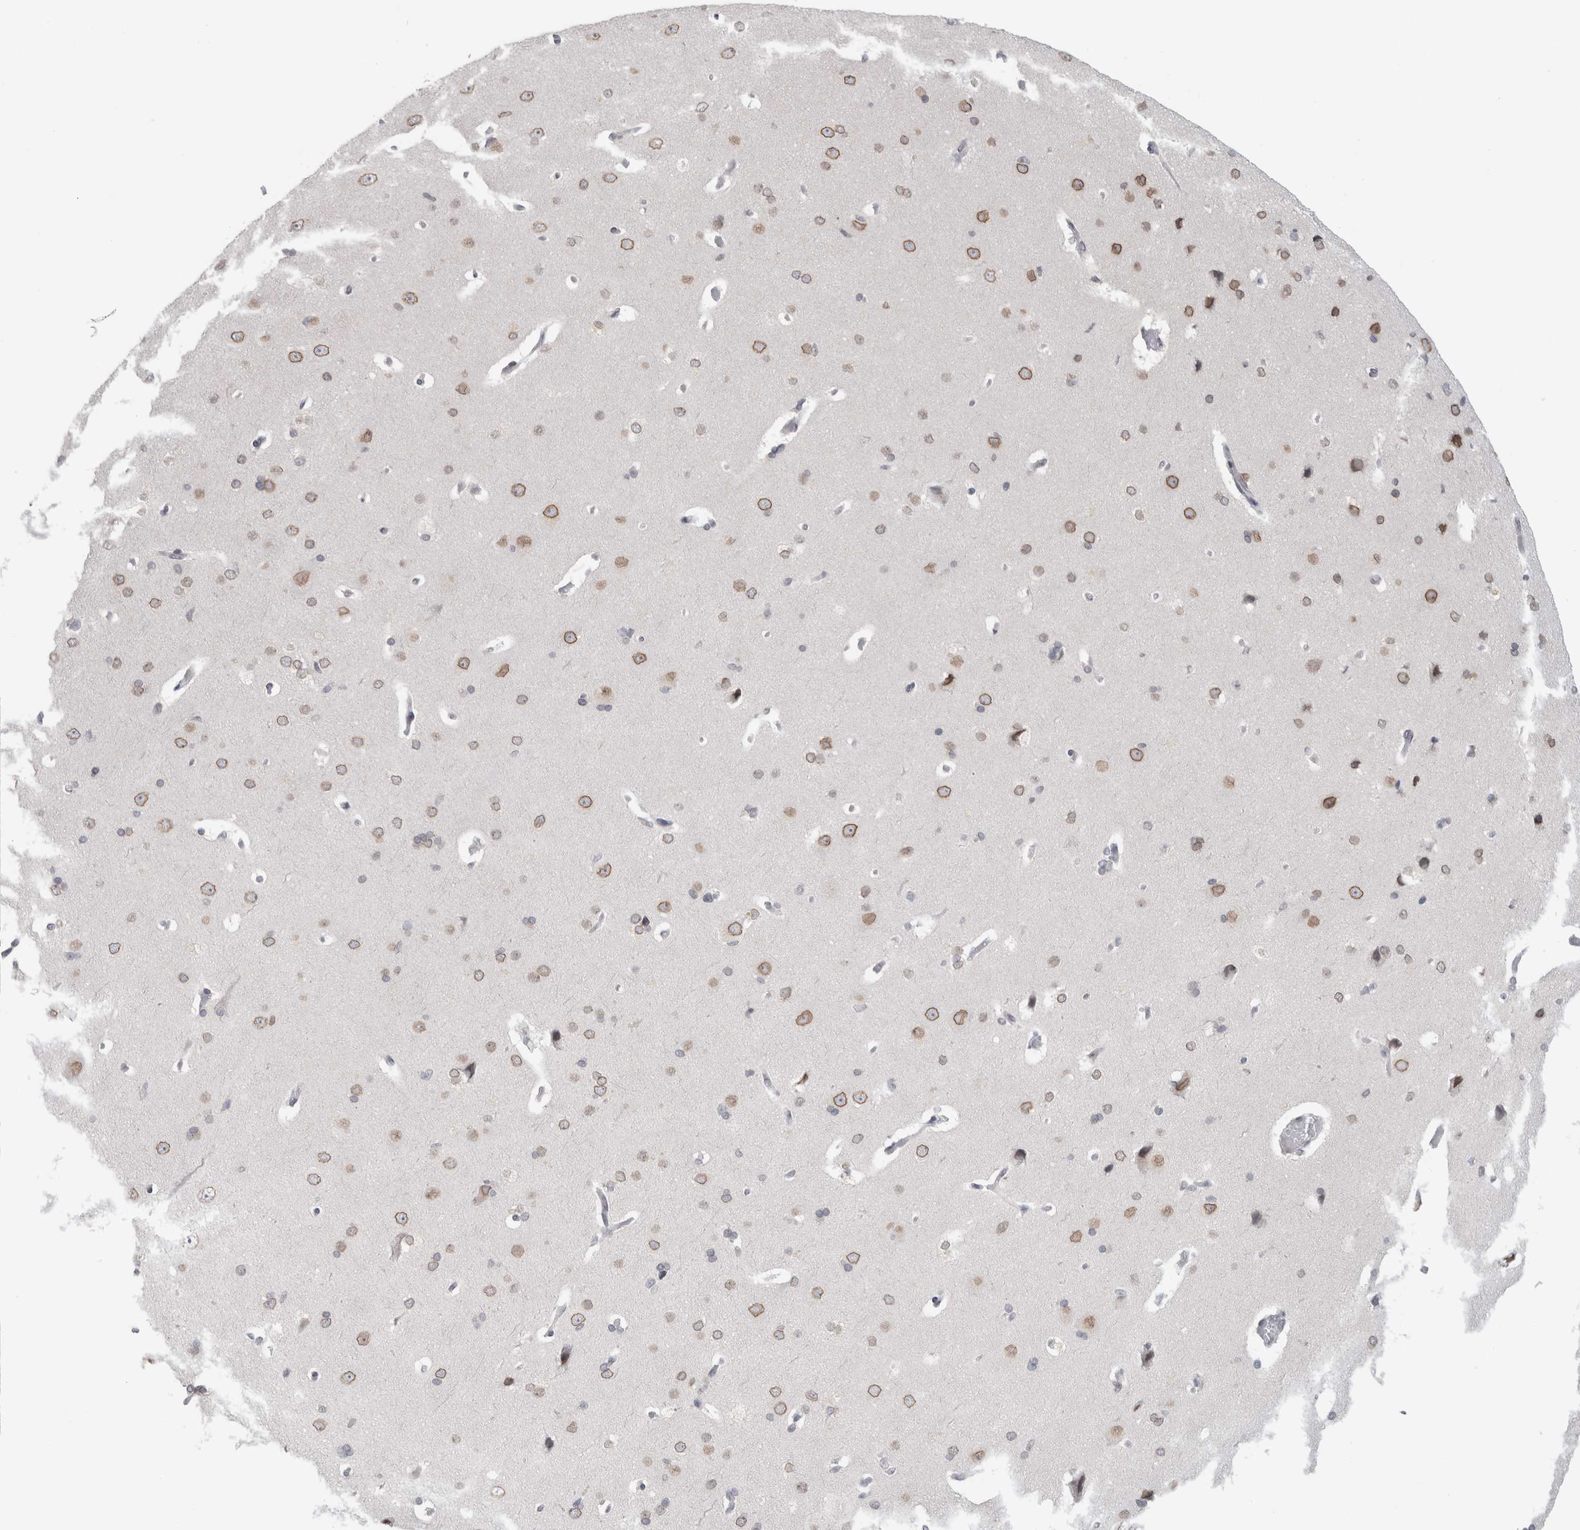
{"staining": {"intensity": "weak", "quantity": ">75%", "location": "cytoplasmic/membranous,nuclear"}, "tissue": "cerebral cortex", "cell_type": "Endothelial cells", "image_type": "normal", "snomed": [{"axis": "morphology", "description": "Normal tissue, NOS"}, {"axis": "topography", "description": "Cerebral cortex"}], "caption": "Immunohistochemical staining of normal cerebral cortex demonstrates >75% levels of weak cytoplasmic/membranous,nuclear protein staining in approximately >75% of endothelial cells.", "gene": "ZNF770", "patient": {"sex": "male", "age": 62}}